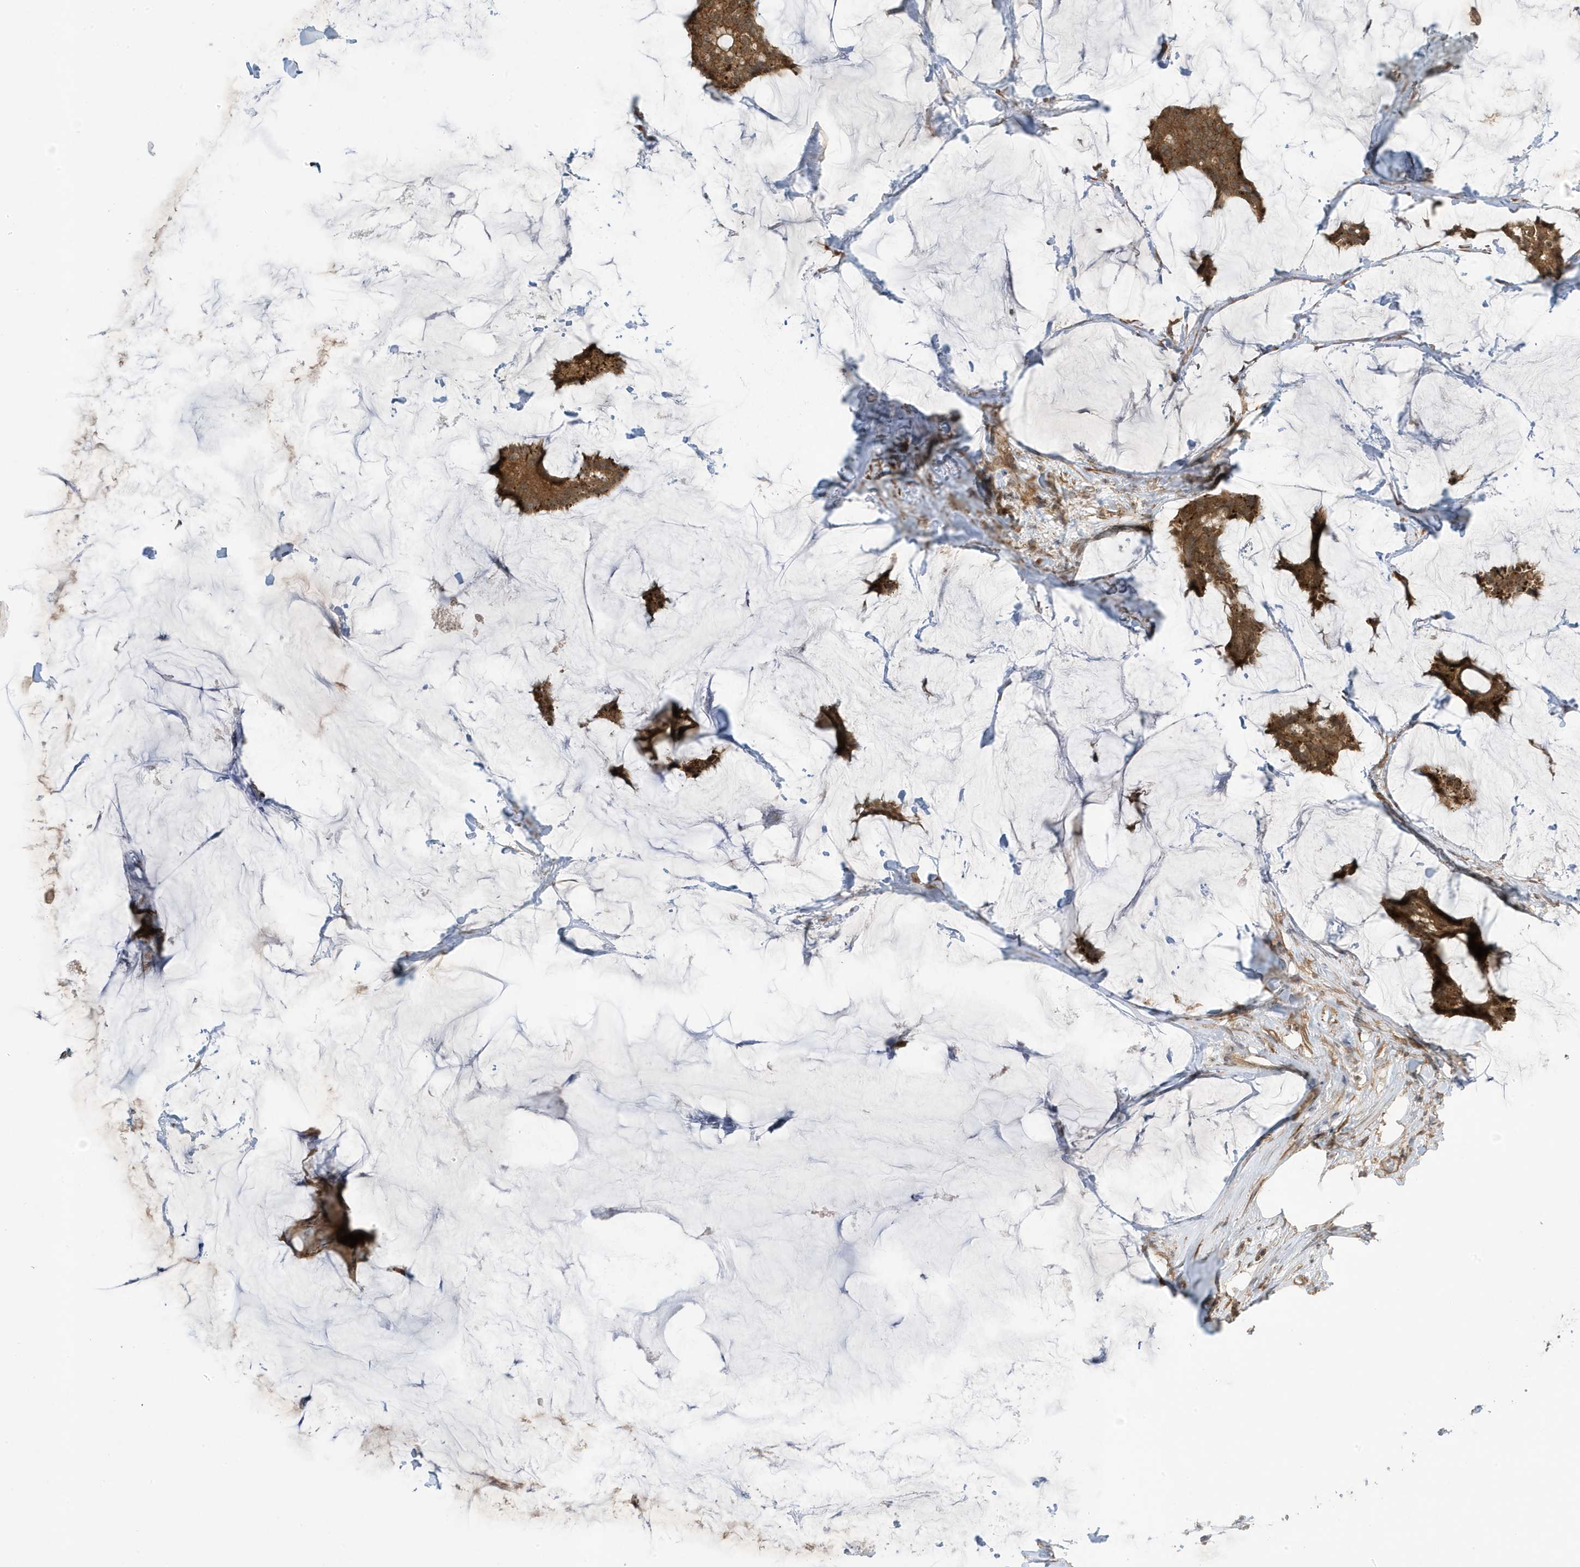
{"staining": {"intensity": "strong", "quantity": ">75%", "location": "cytoplasmic/membranous"}, "tissue": "breast cancer", "cell_type": "Tumor cells", "image_type": "cancer", "snomed": [{"axis": "morphology", "description": "Duct carcinoma"}, {"axis": "topography", "description": "Breast"}], "caption": "There is high levels of strong cytoplasmic/membranous staining in tumor cells of breast intraductal carcinoma, as demonstrated by immunohistochemical staining (brown color).", "gene": "DHX36", "patient": {"sex": "female", "age": 93}}